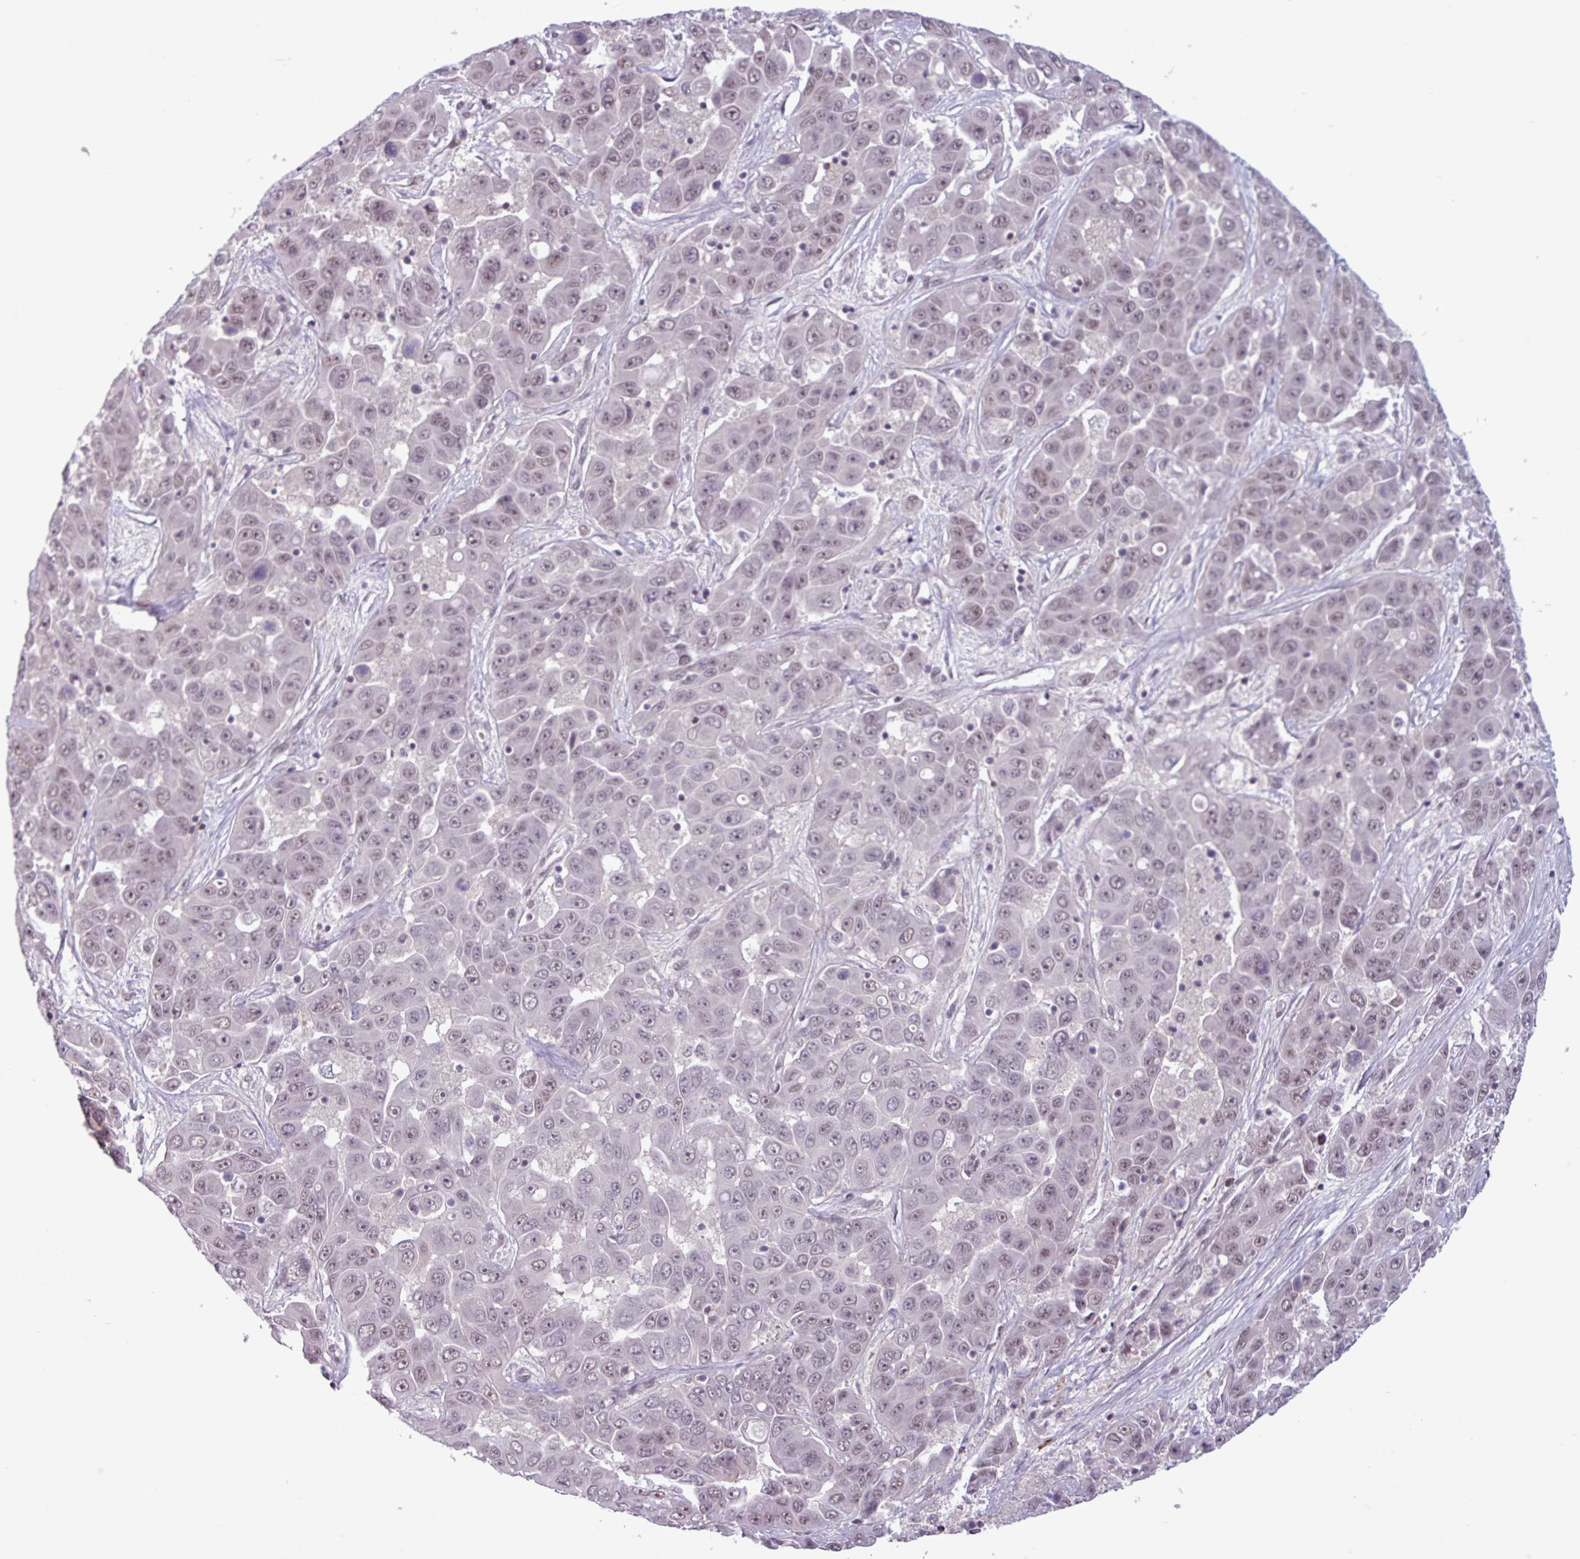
{"staining": {"intensity": "weak", "quantity": "25%-75%", "location": "nuclear"}, "tissue": "liver cancer", "cell_type": "Tumor cells", "image_type": "cancer", "snomed": [{"axis": "morphology", "description": "Cholangiocarcinoma"}, {"axis": "topography", "description": "Liver"}], "caption": "Tumor cells exhibit low levels of weak nuclear positivity in about 25%-75% of cells in human liver cancer (cholangiocarcinoma). Immunohistochemistry (ihc) stains the protein in brown and the nuclei are stained blue.", "gene": "NOTCH2", "patient": {"sex": "female", "age": 52}}